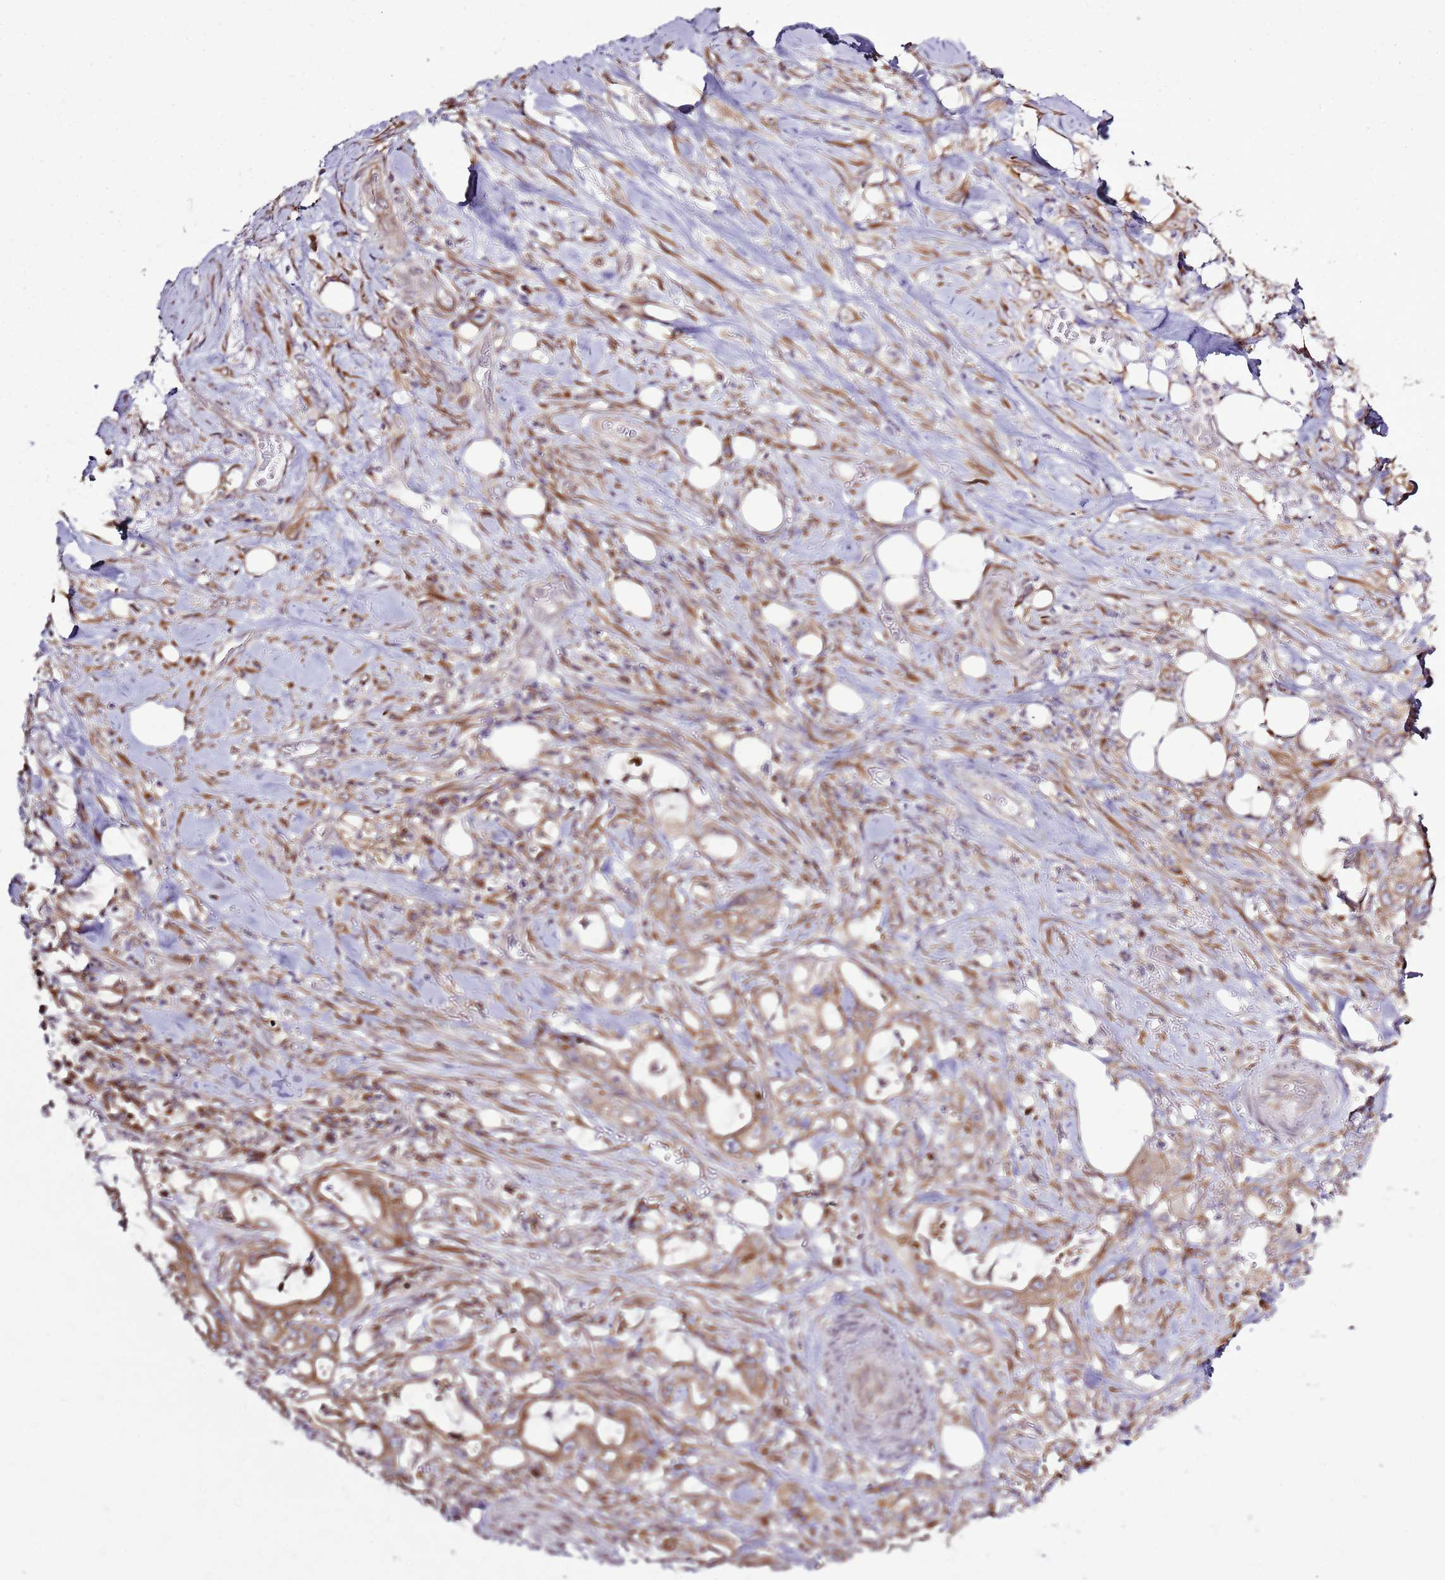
{"staining": {"intensity": "moderate", "quantity": ">75%", "location": "cytoplasmic/membranous"}, "tissue": "pancreatic cancer", "cell_type": "Tumor cells", "image_type": "cancer", "snomed": [{"axis": "morphology", "description": "Adenocarcinoma, NOS"}, {"axis": "topography", "description": "Pancreas"}], "caption": "High-power microscopy captured an IHC image of pancreatic cancer (adenocarcinoma), revealing moderate cytoplasmic/membranous positivity in about >75% of tumor cells. Nuclei are stained in blue.", "gene": "TMED10", "patient": {"sex": "female", "age": 61}}